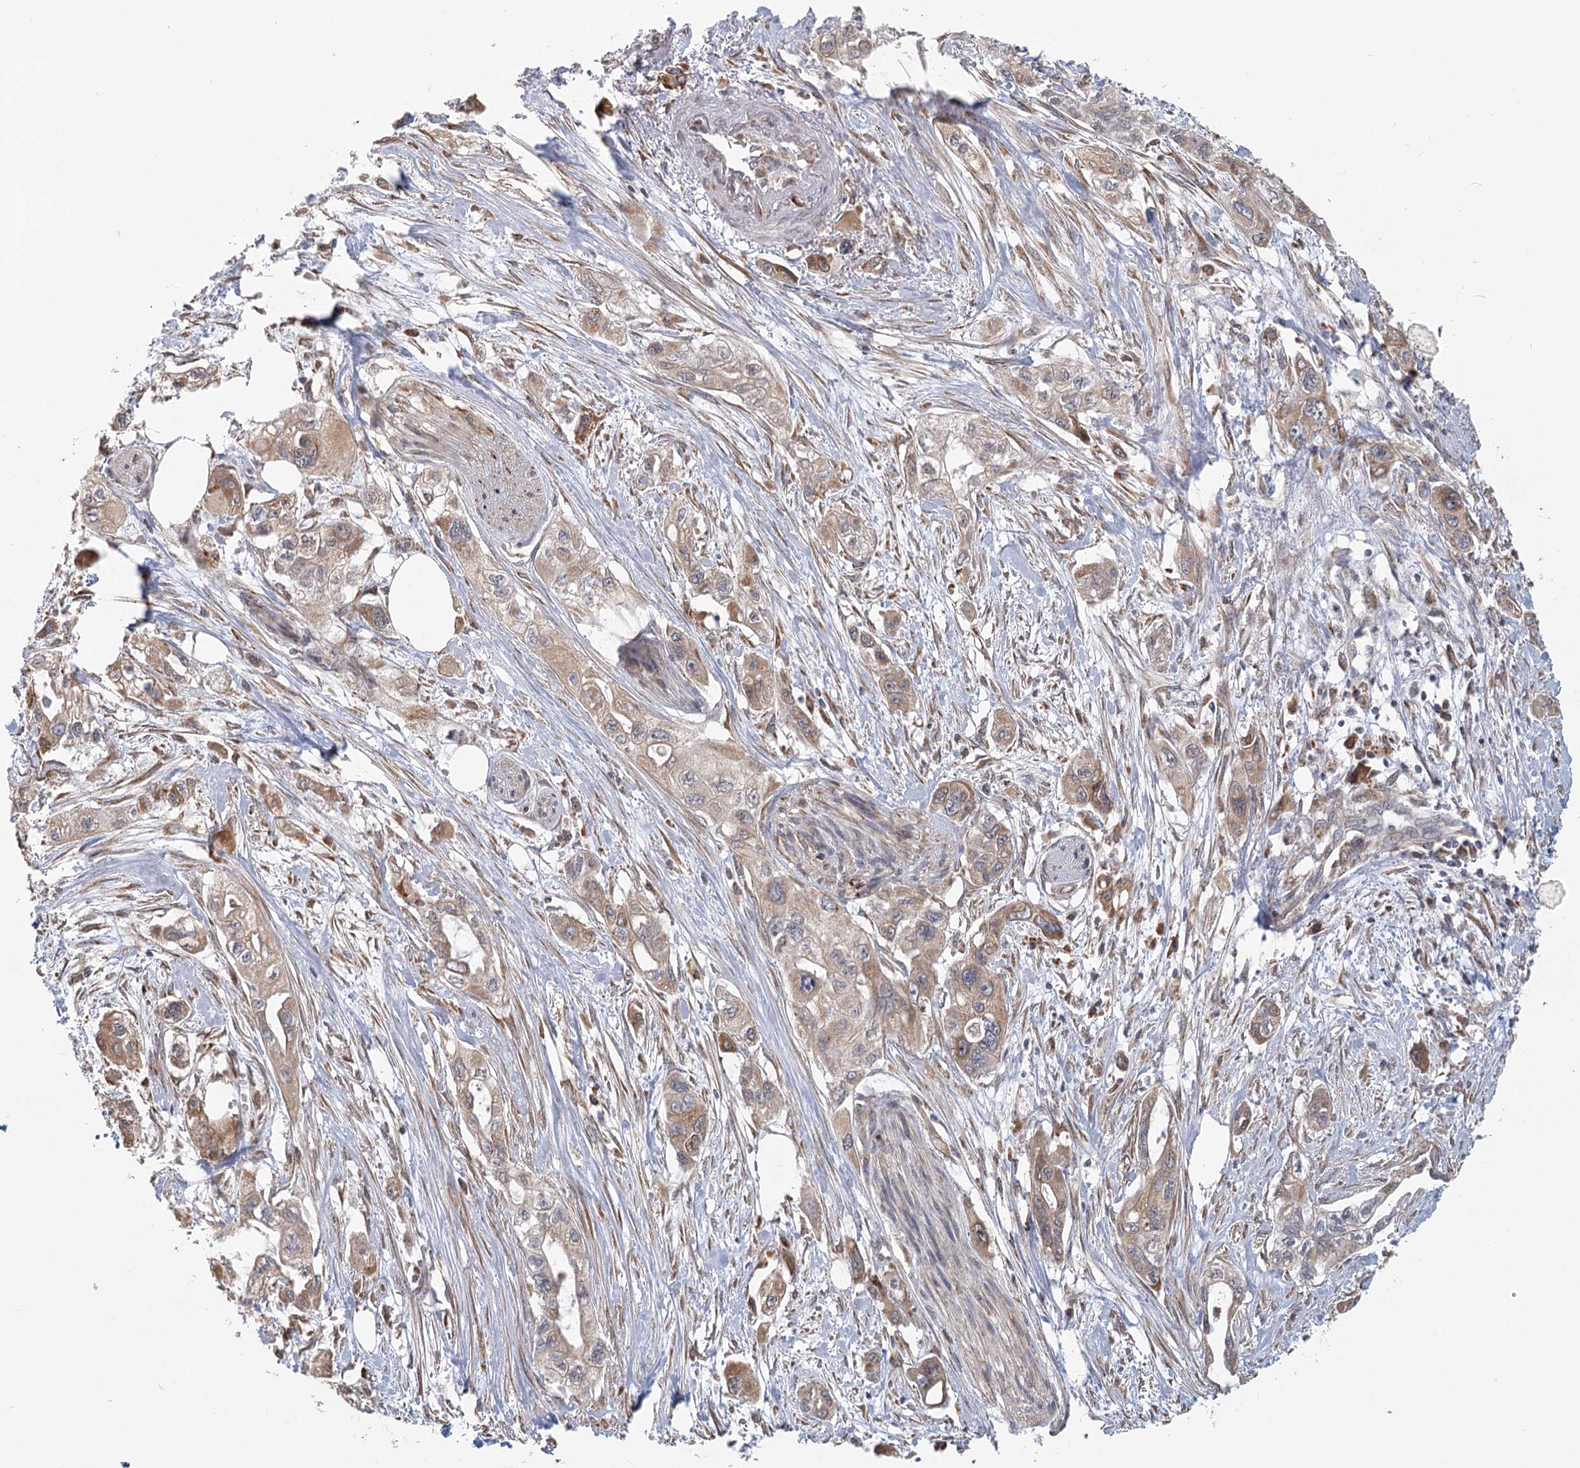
{"staining": {"intensity": "weak", "quantity": ">75%", "location": "cytoplasmic/membranous"}, "tissue": "pancreatic cancer", "cell_type": "Tumor cells", "image_type": "cancer", "snomed": [{"axis": "morphology", "description": "Adenocarcinoma, NOS"}, {"axis": "topography", "description": "Pancreas"}], "caption": "A high-resolution image shows IHC staining of pancreatic cancer, which reveals weak cytoplasmic/membranous expression in approximately >75% of tumor cells.", "gene": "LACTB", "patient": {"sex": "male", "age": 75}}